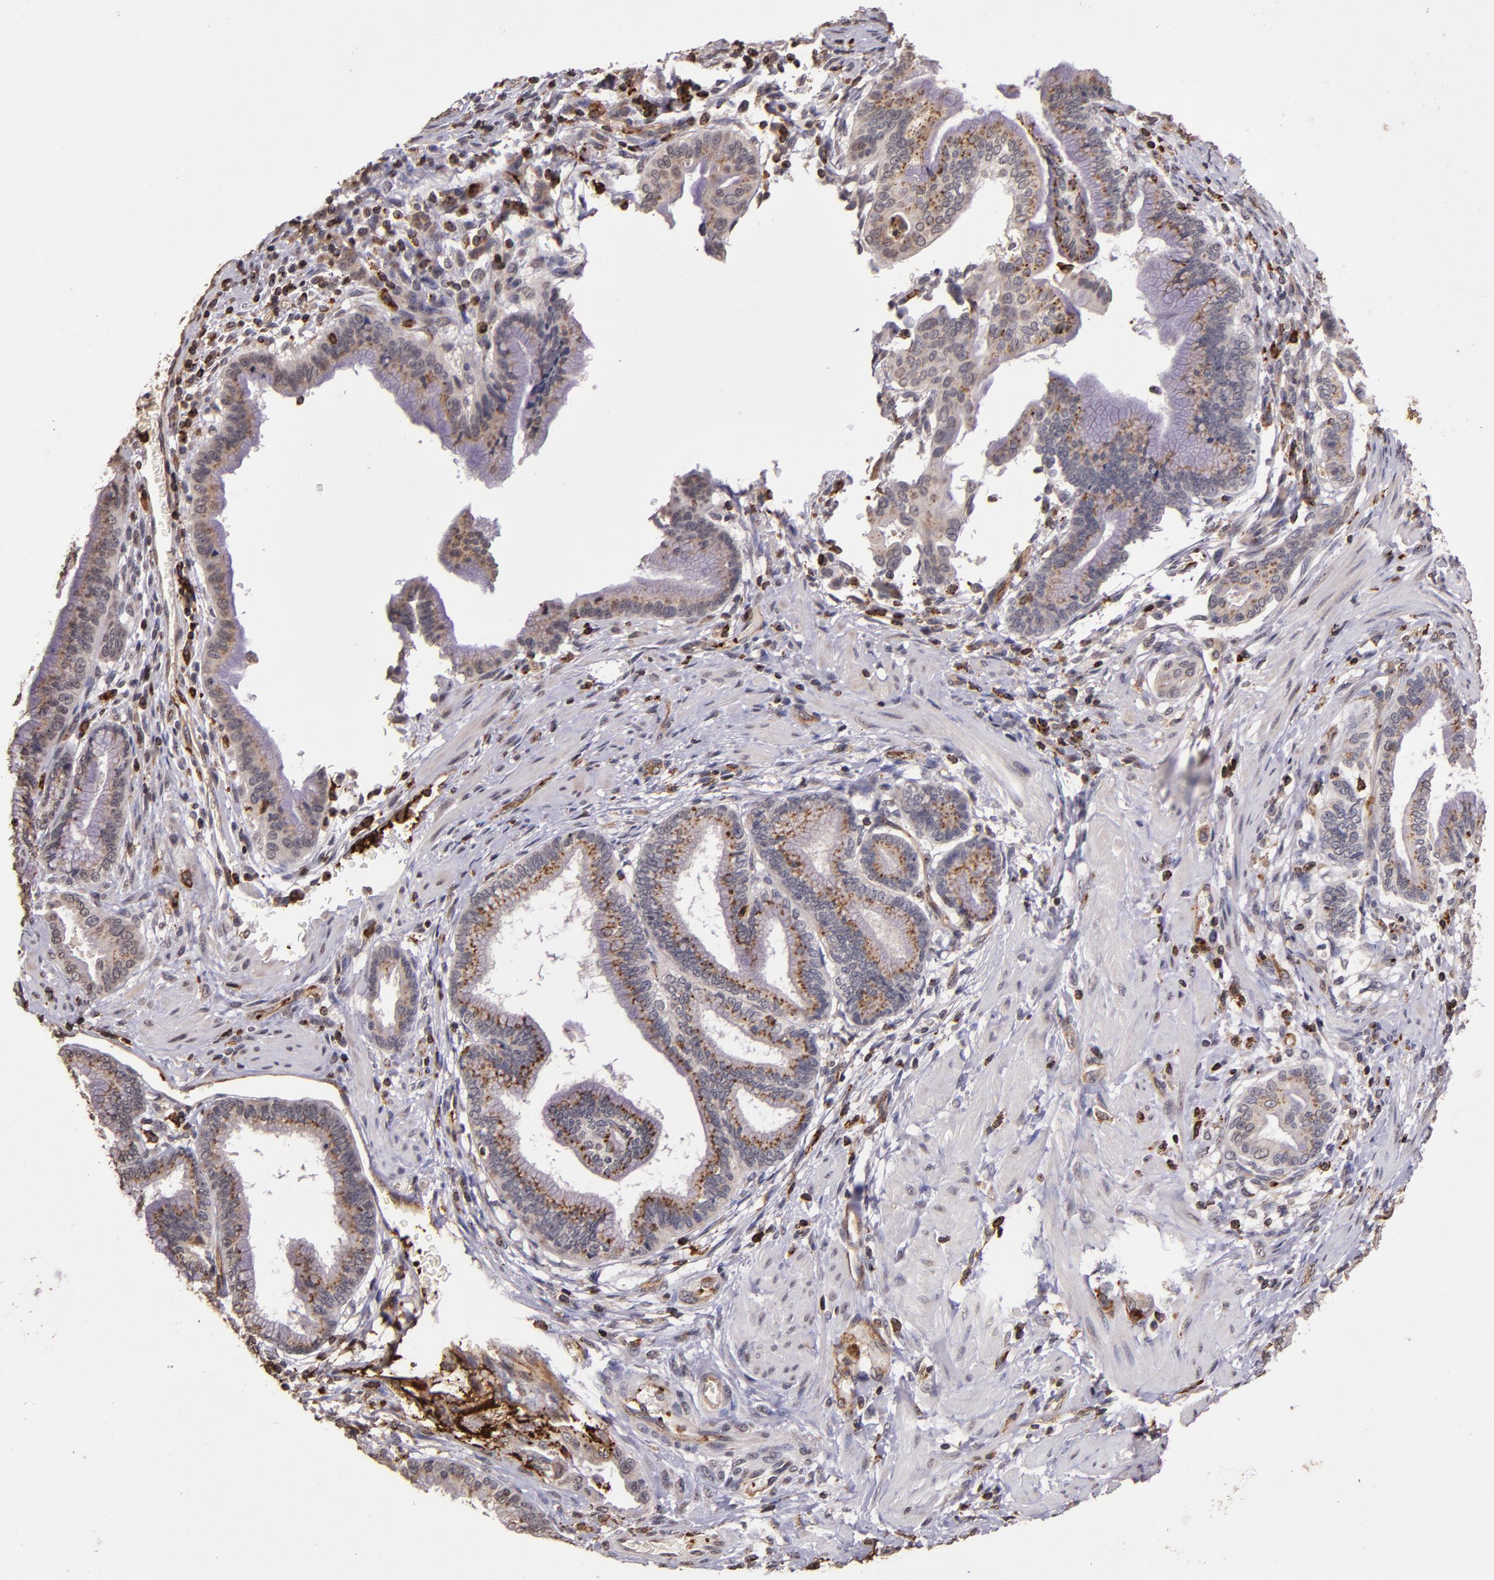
{"staining": {"intensity": "moderate", "quantity": ">75%", "location": "cytoplasmic/membranous"}, "tissue": "pancreatic cancer", "cell_type": "Tumor cells", "image_type": "cancer", "snomed": [{"axis": "morphology", "description": "Adenocarcinoma, NOS"}, {"axis": "topography", "description": "Pancreas"}], "caption": "Pancreatic cancer (adenocarcinoma) was stained to show a protein in brown. There is medium levels of moderate cytoplasmic/membranous expression in about >75% of tumor cells.", "gene": "SLC2A3", "patient": {"sex": "female", "age": 64}}